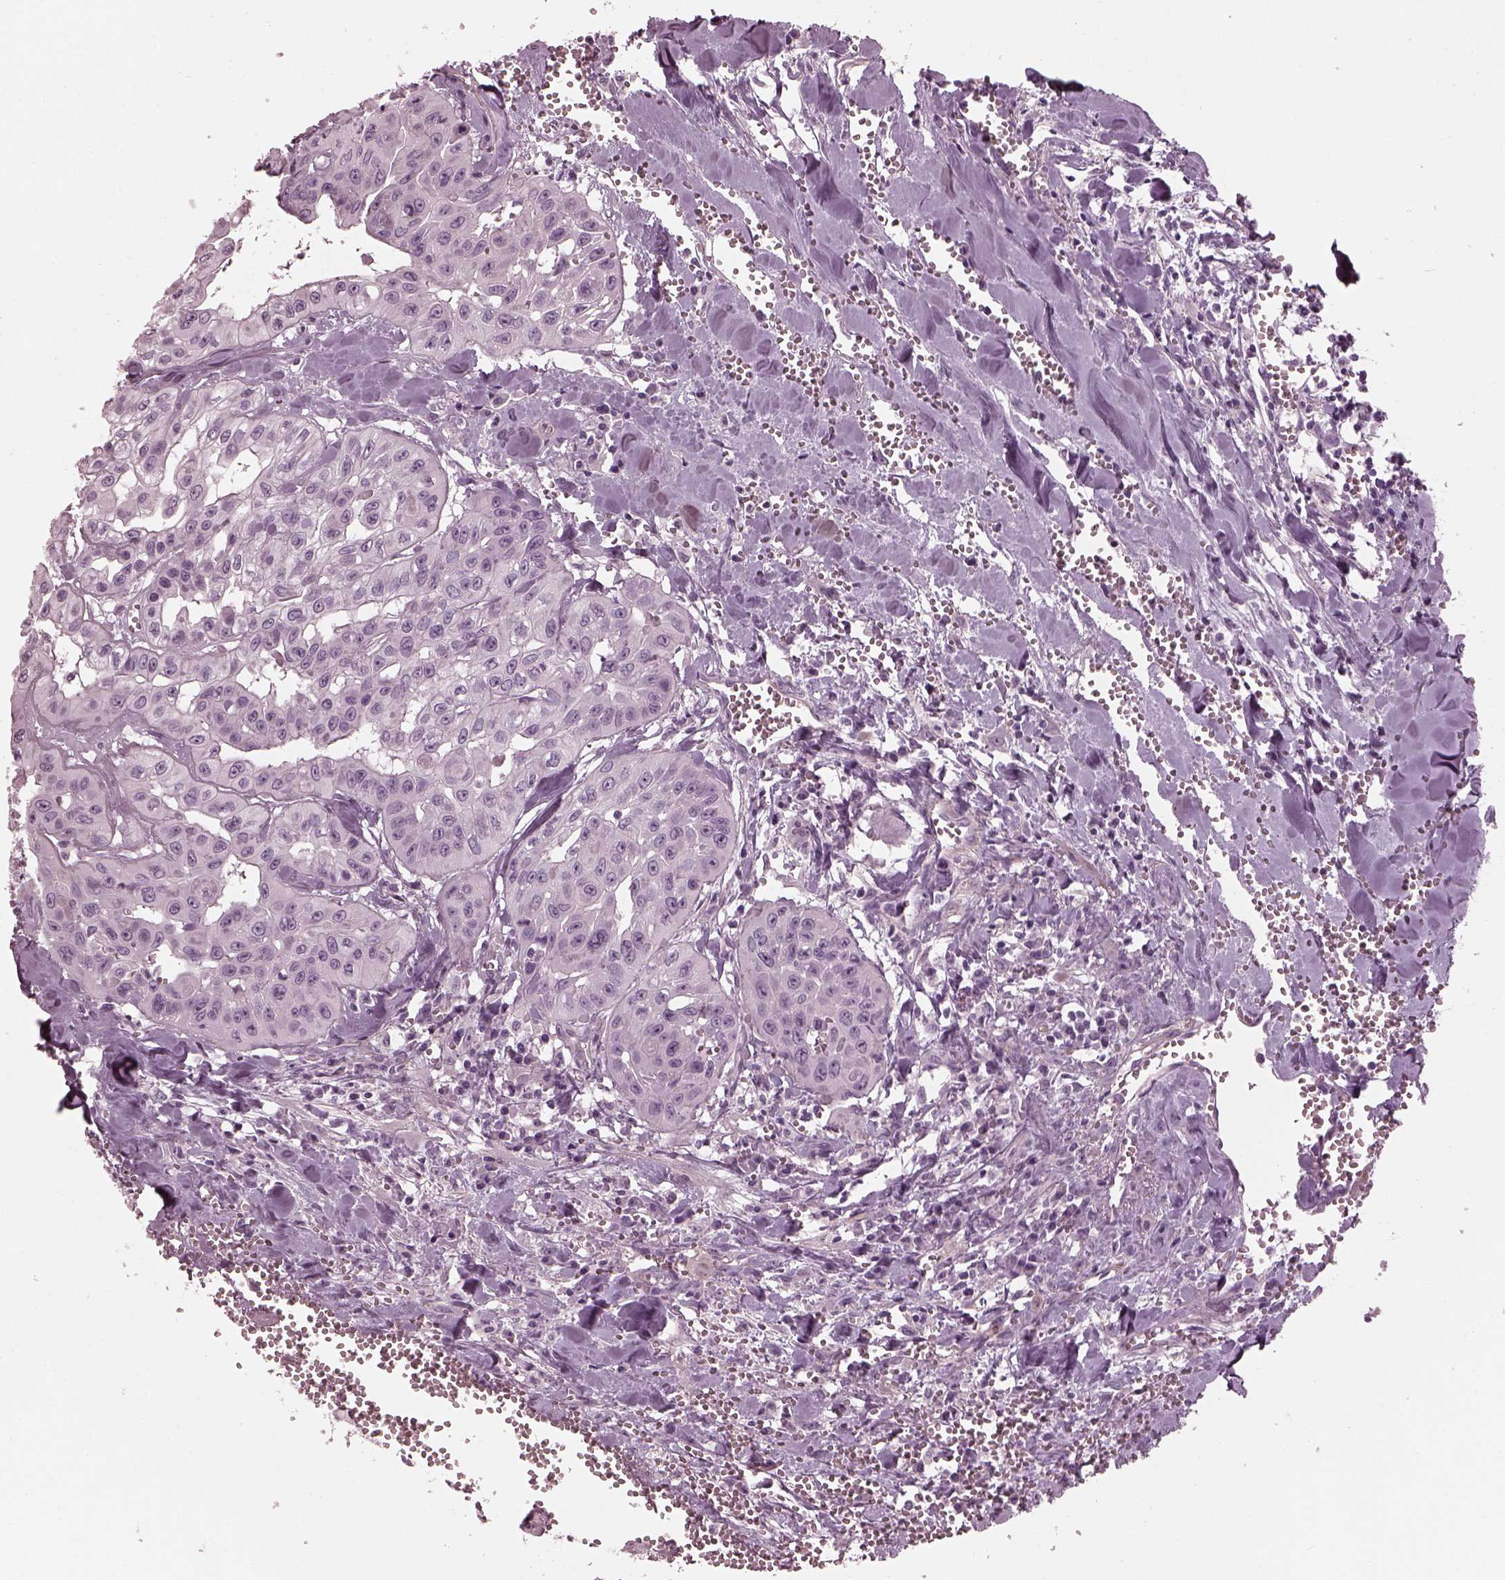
{"staining": {"intensity": "negative", "quantity": "none", "location": "none"}, "tissue": "head and neck cancer", "cell_type": "Tumor cells", "image_type": "cancer", "snomed": [{"axis": "morphology", "description": "Adenocarcinoma, NOS"}, {"axis": "topography", "description": "Head-Neck"}], "caption": "DAB immunohistochemical staining of head and neck cancer (adenocarcinoma) reveals no significant positivity in tumor cells. (IHC, brightfield microscopy, high magnification).", "gene": "BFSP1", "patient": {"sex": "male", "age": 73}}